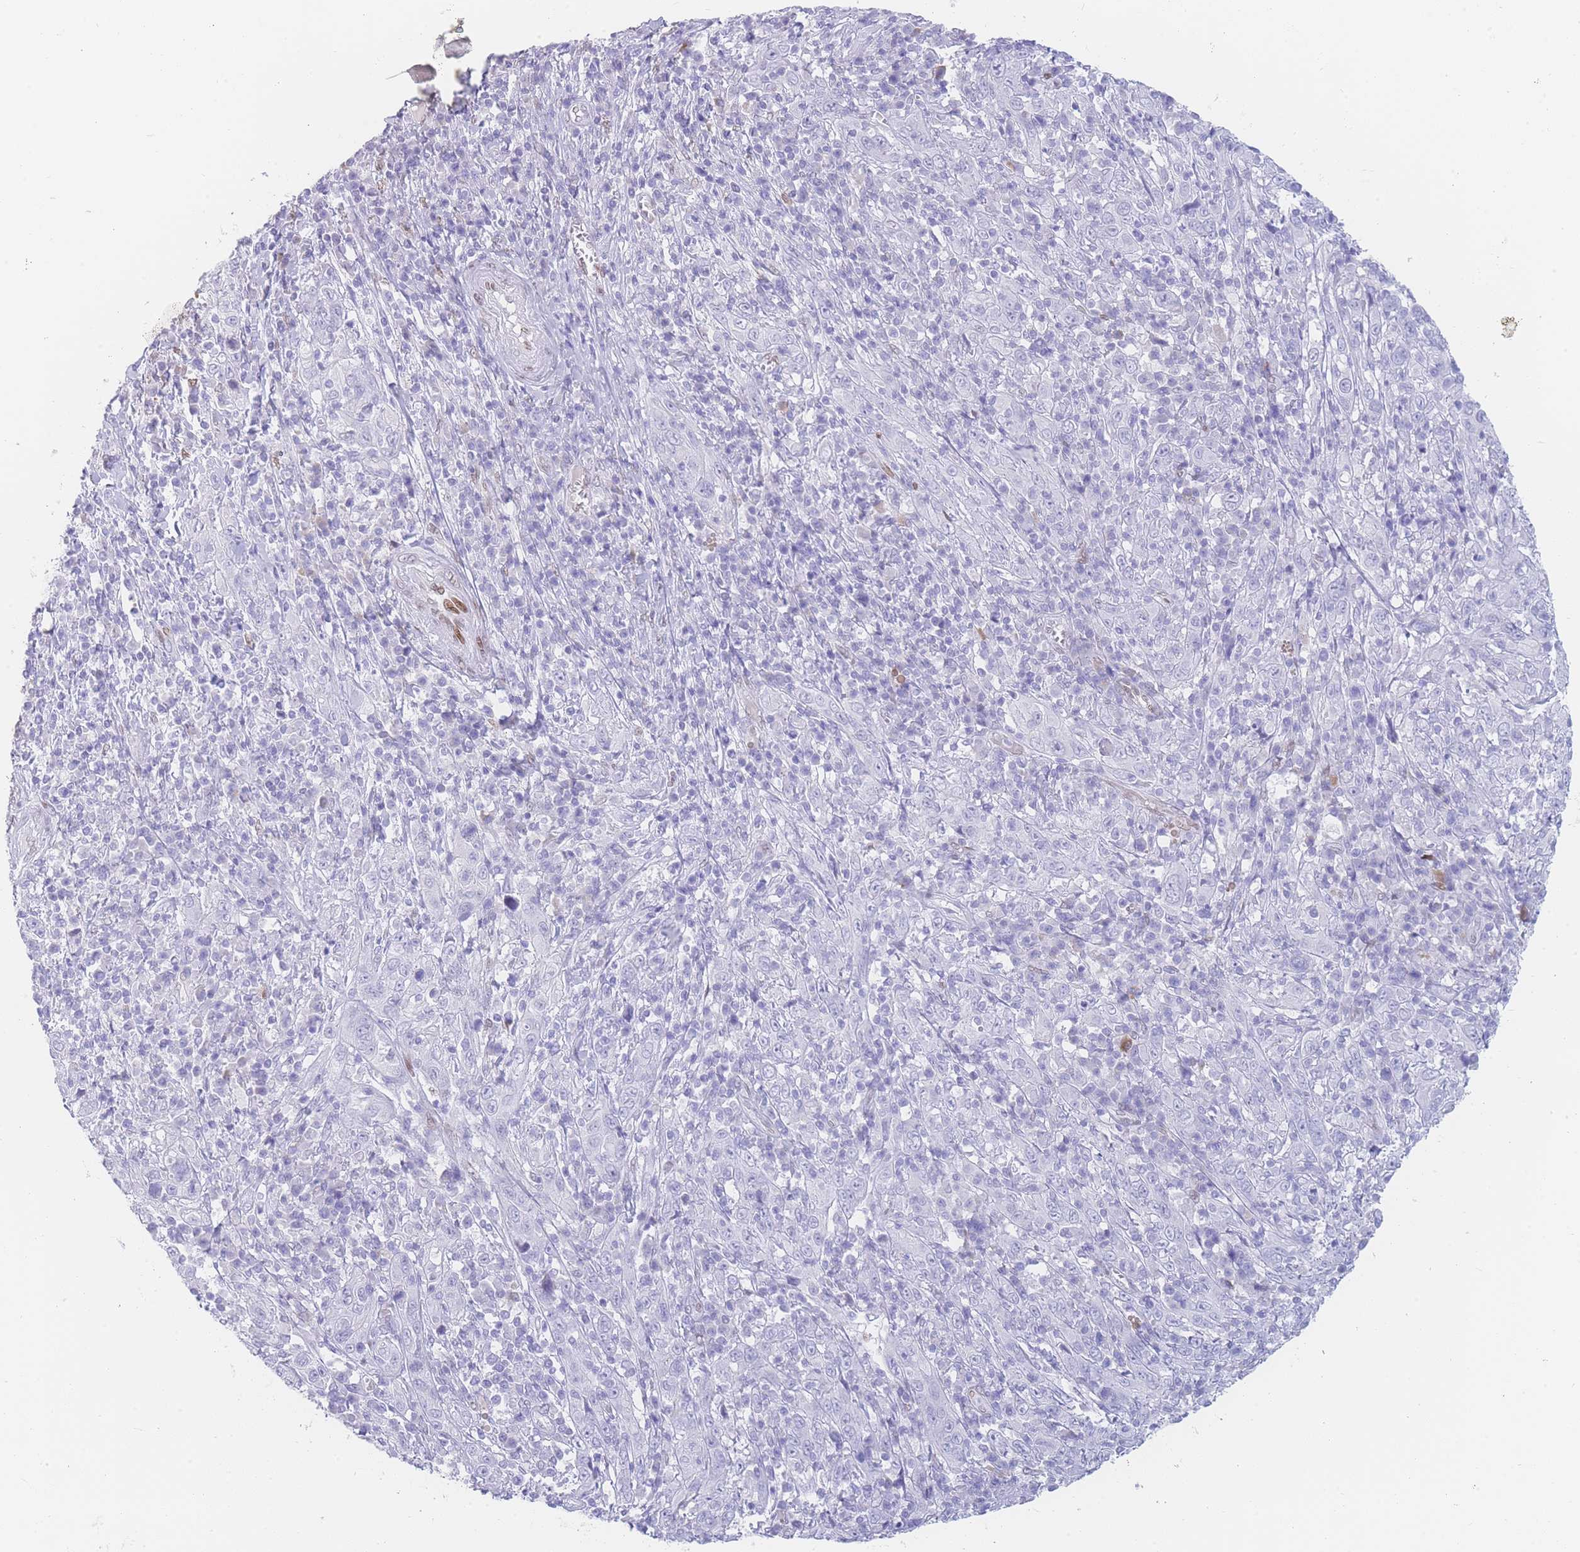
{"staining": {"intensity": "negative", "quantity": "none", "location": "none"}, "tissue": "cervical cancer", "cell_type": "Tumor cells", "image_type": "cancer", "snomed": [{"axis": "morphology", "description": "Squamous cell carcinoma, NOS"}, {"axis": "topography", "description": "Cervix"}], "caption": "A high-resolution image shows IHC staining of squamous cell carcinoma (cervical), which exhibits no significant positivity in tumor cells.", "gene": "PSMB5", "patient": {"sex": "female", "age": 46}}